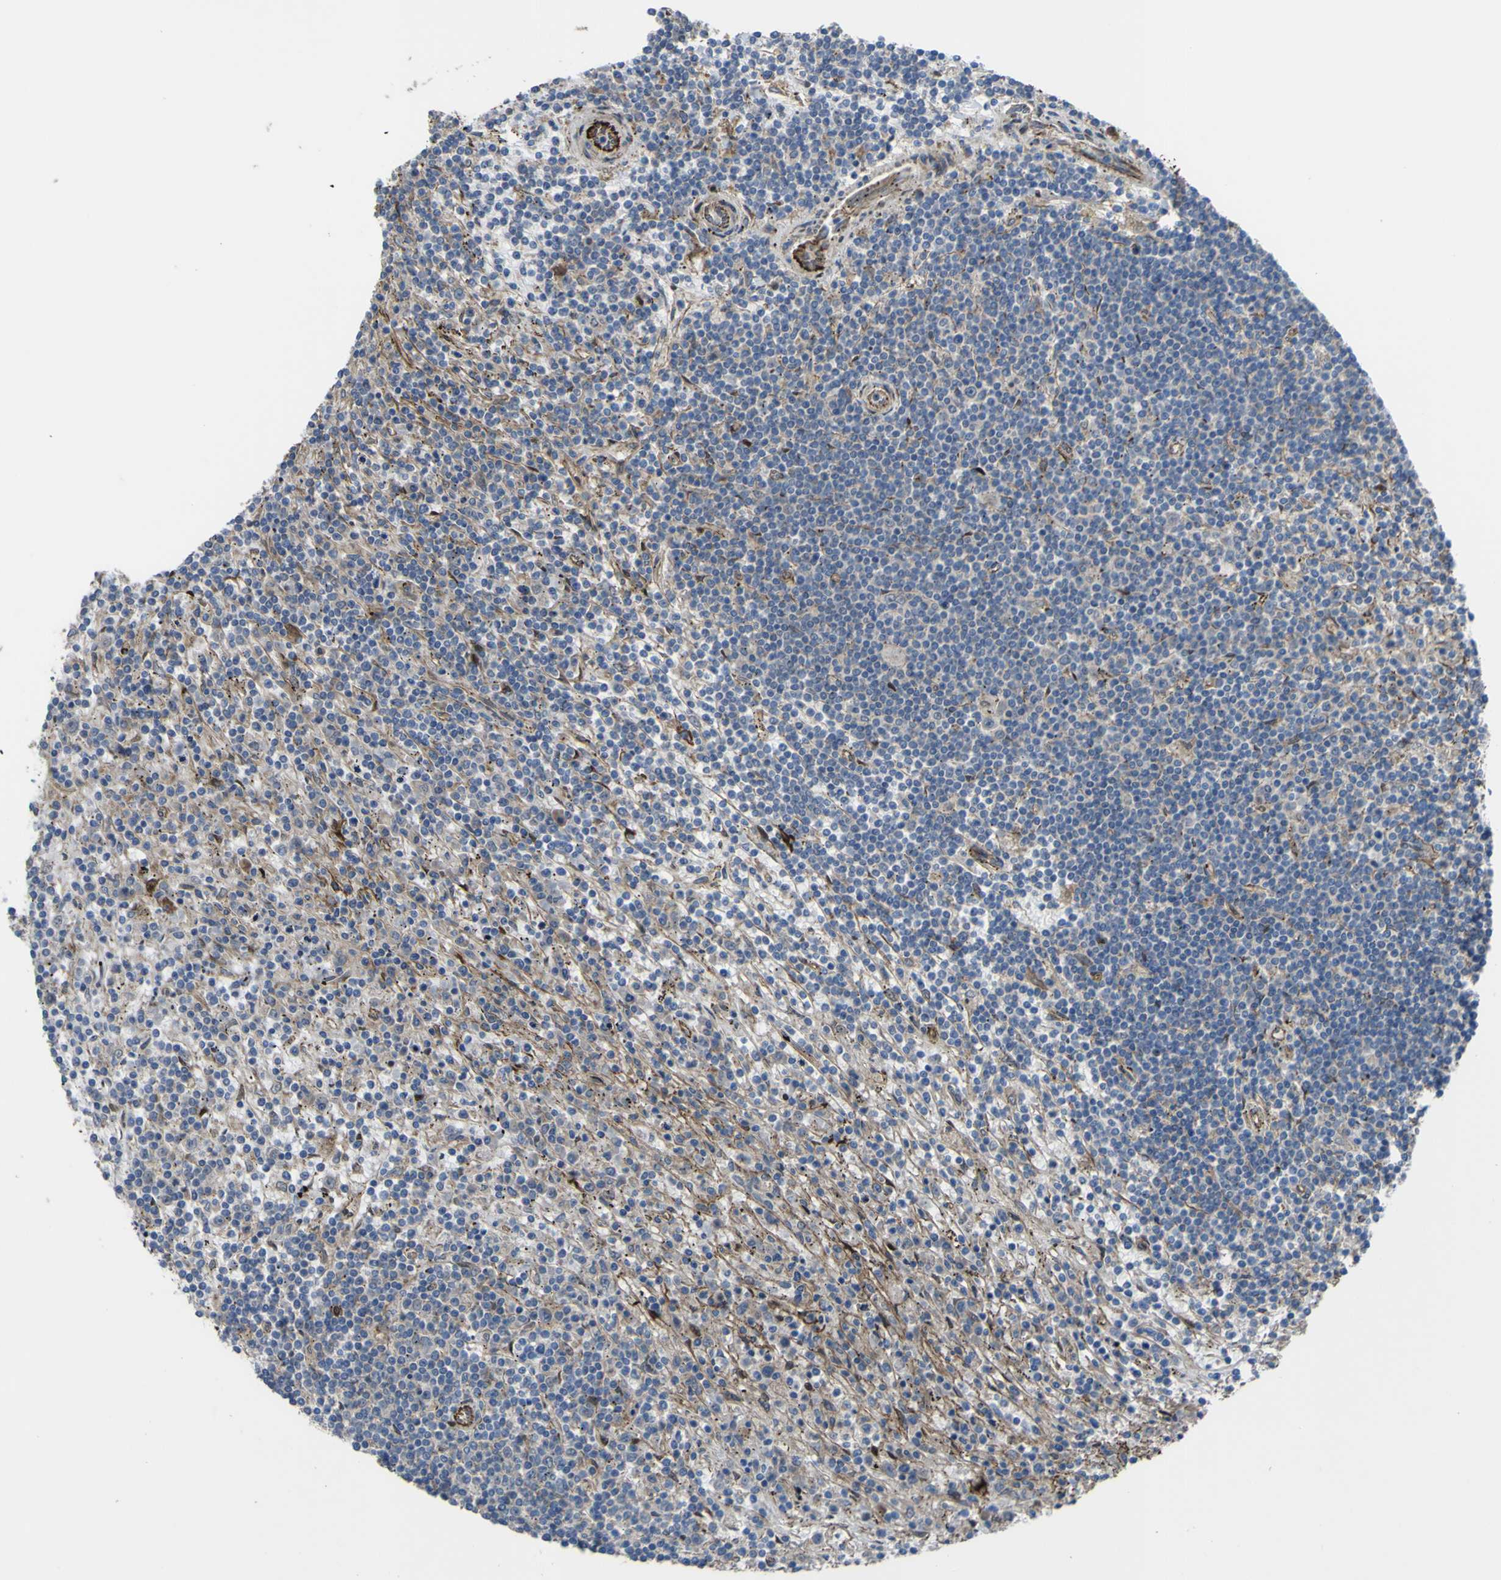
{"staining": {"intensity": "weak", "quantity": "25%-75%", "location": "cytoplasmic/membranous"}, "tissue": "lymphoma", "cell_type": "Tumor cells", "image_type": "cancer", "snomed": [{"axis": "morphology", "description": "Malignant lymphoma, non-Hodgkin's type, Low grade"}, {"axis": "topography", "description": "Spleen"}], "caption": "Low-grade malignant lymphoma, non-Hodgkin's type stained with a protein marker exhibits weak staining in tumor cells.", "gene": "FBXO30", "patient": {"sex": "male", "age": 76}}